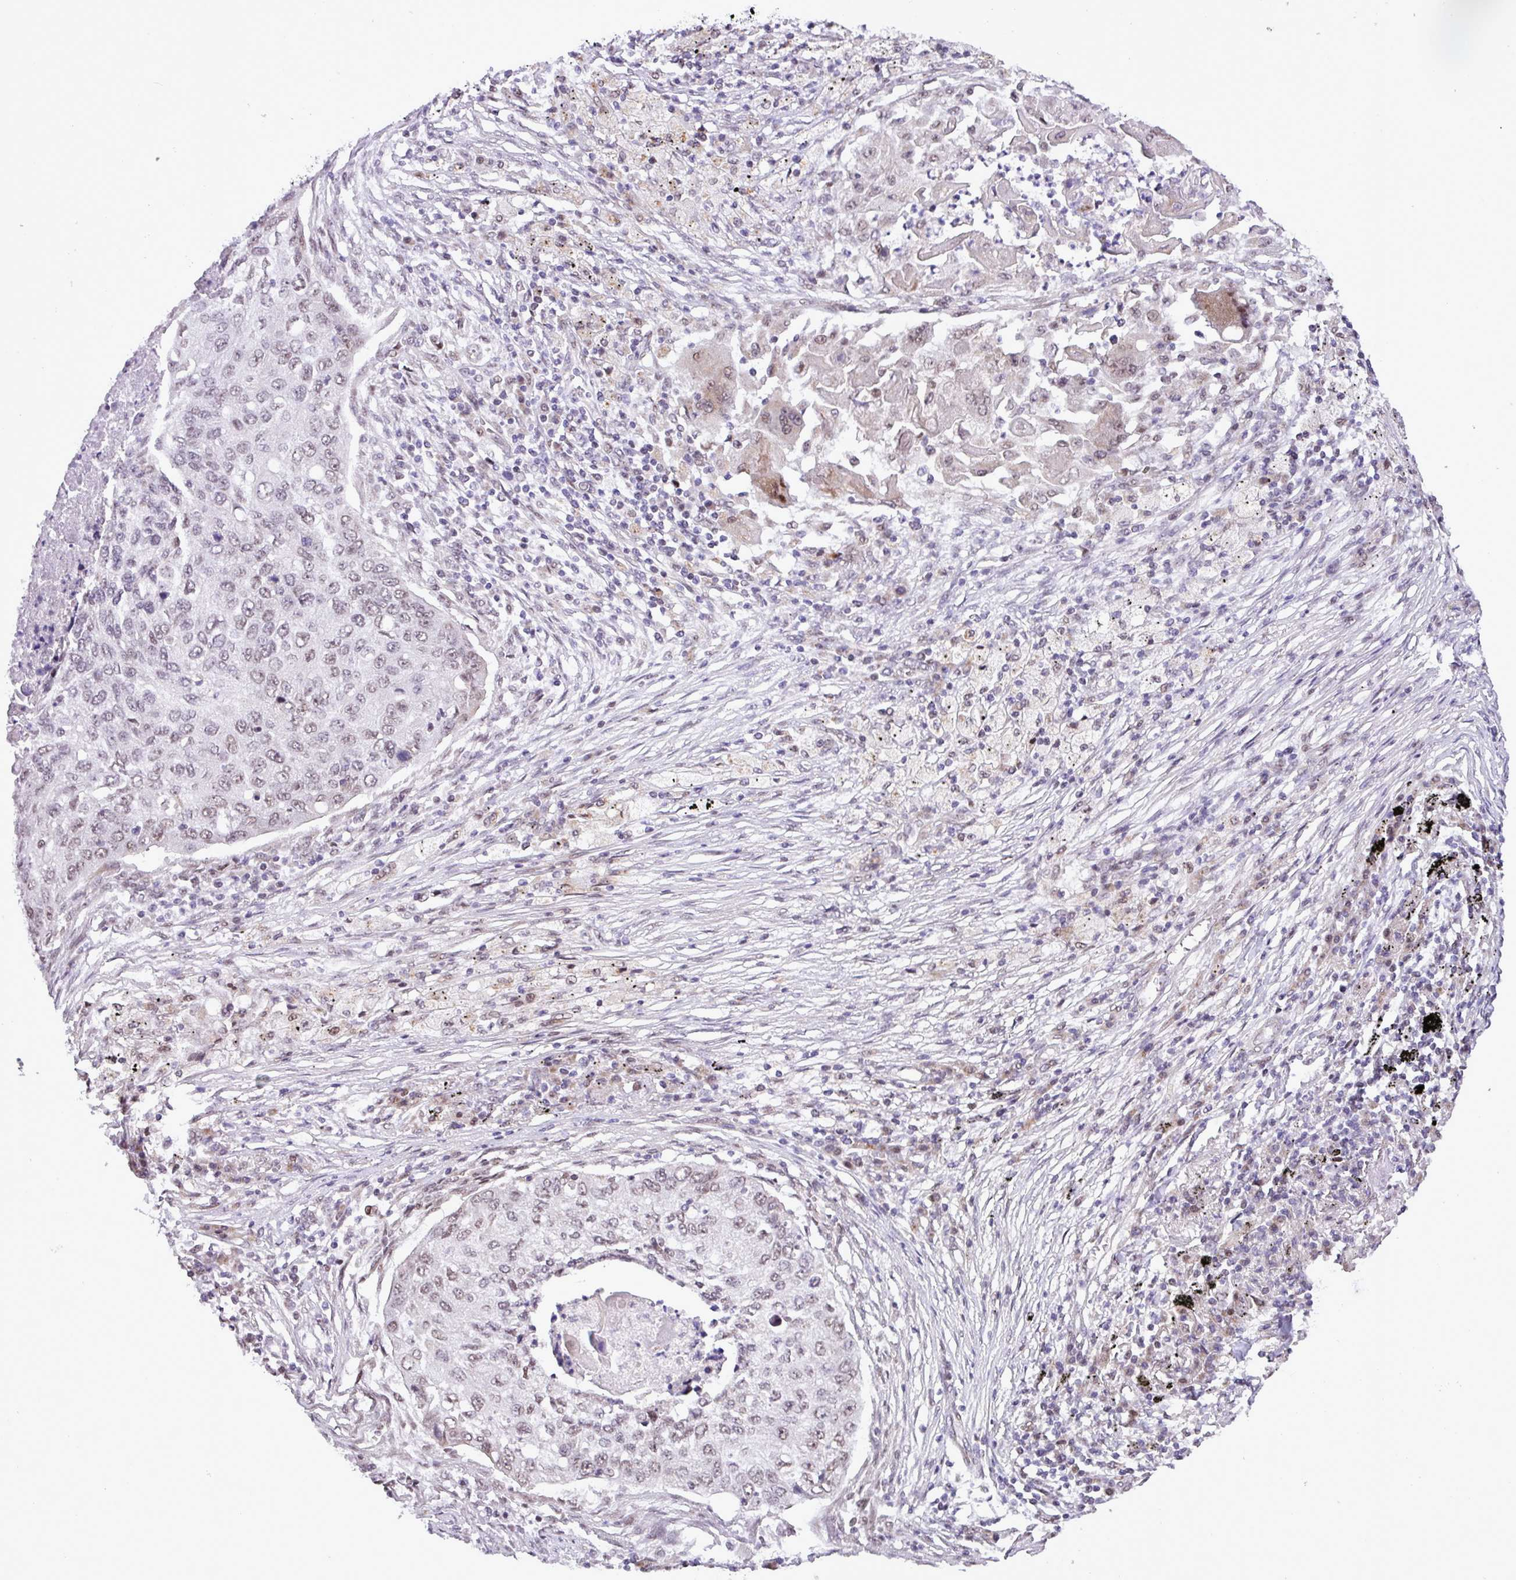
{"staining": {"intensity": "weak", "quantity": "<25%", "location": "nuclear"}, "tissue": "lung cancer", "cell_type": "Tumor cells", "image_type": "cancer", "snomed": [{"axis": "morphology", "description": "Squamous cell carcinoma, NOS"}, {"axis": "topography", "description": "Lung"}], "caption": "This is an immunohistochemistry micrograph of squamous cell carcinoma (lung). There is no staining in tumor cells.", "gene": "ZNF354A", "patient": {"sex": "female", "age": 63}}